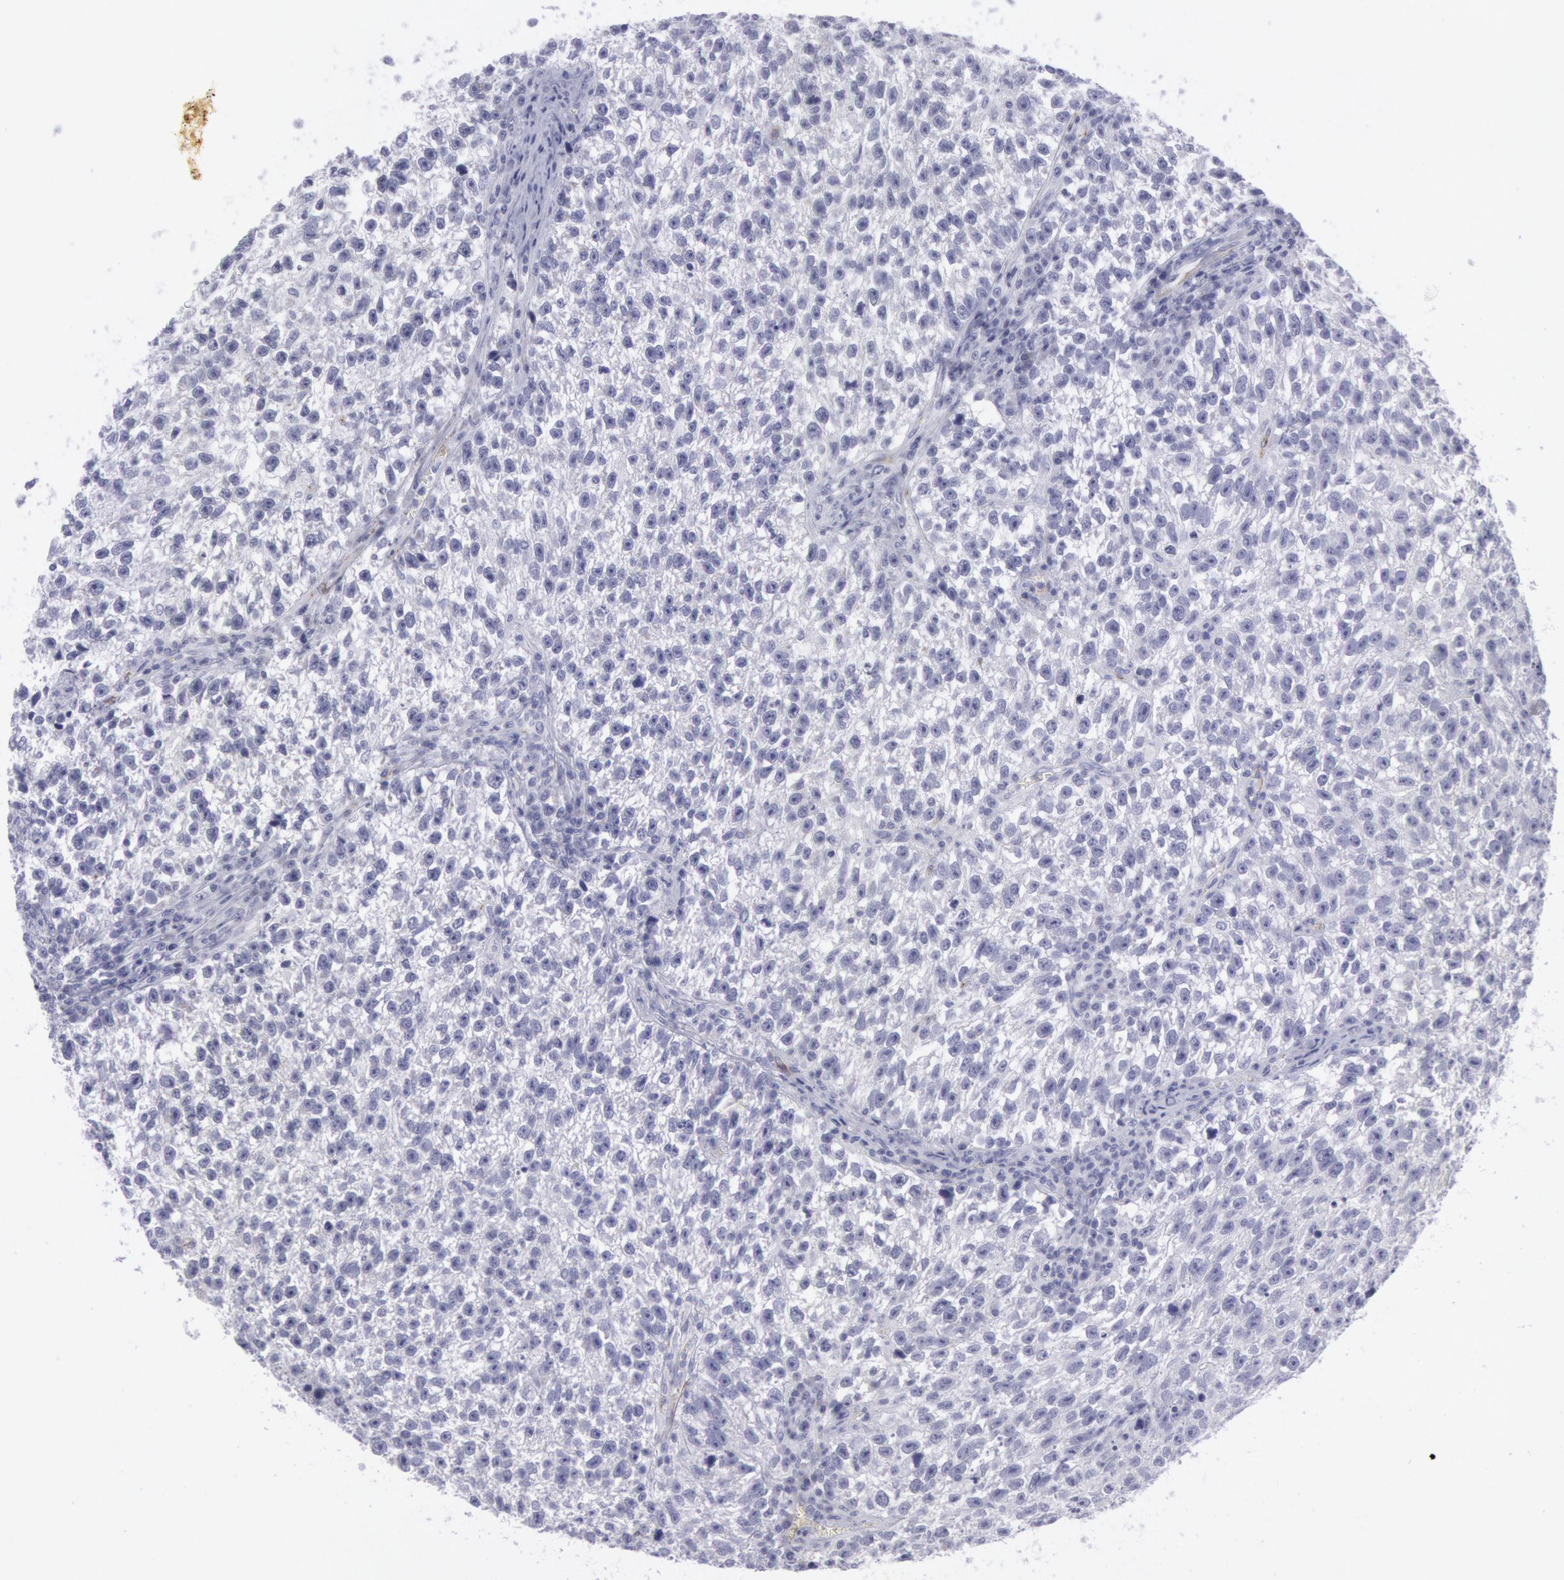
{"staining": {"intensity": "negative", "quantity": "none", "location": "none"}, "tissue": "testis cancer", "cell_type": "Tumor cells", "image_type": "cancer", "snomed": [{"axis": "morphology", "description": "Seminoma, NOS"}, {"axis": "topography", "description": "Testis"}], "caption": "Immunohistochemistry (IHC) micrograph of human testis seminoma stained for a protein (brown), which reveals no positivity in tumor cells.", "gene": "CDH13", "patient": {"sex": "male", "age": 38}}